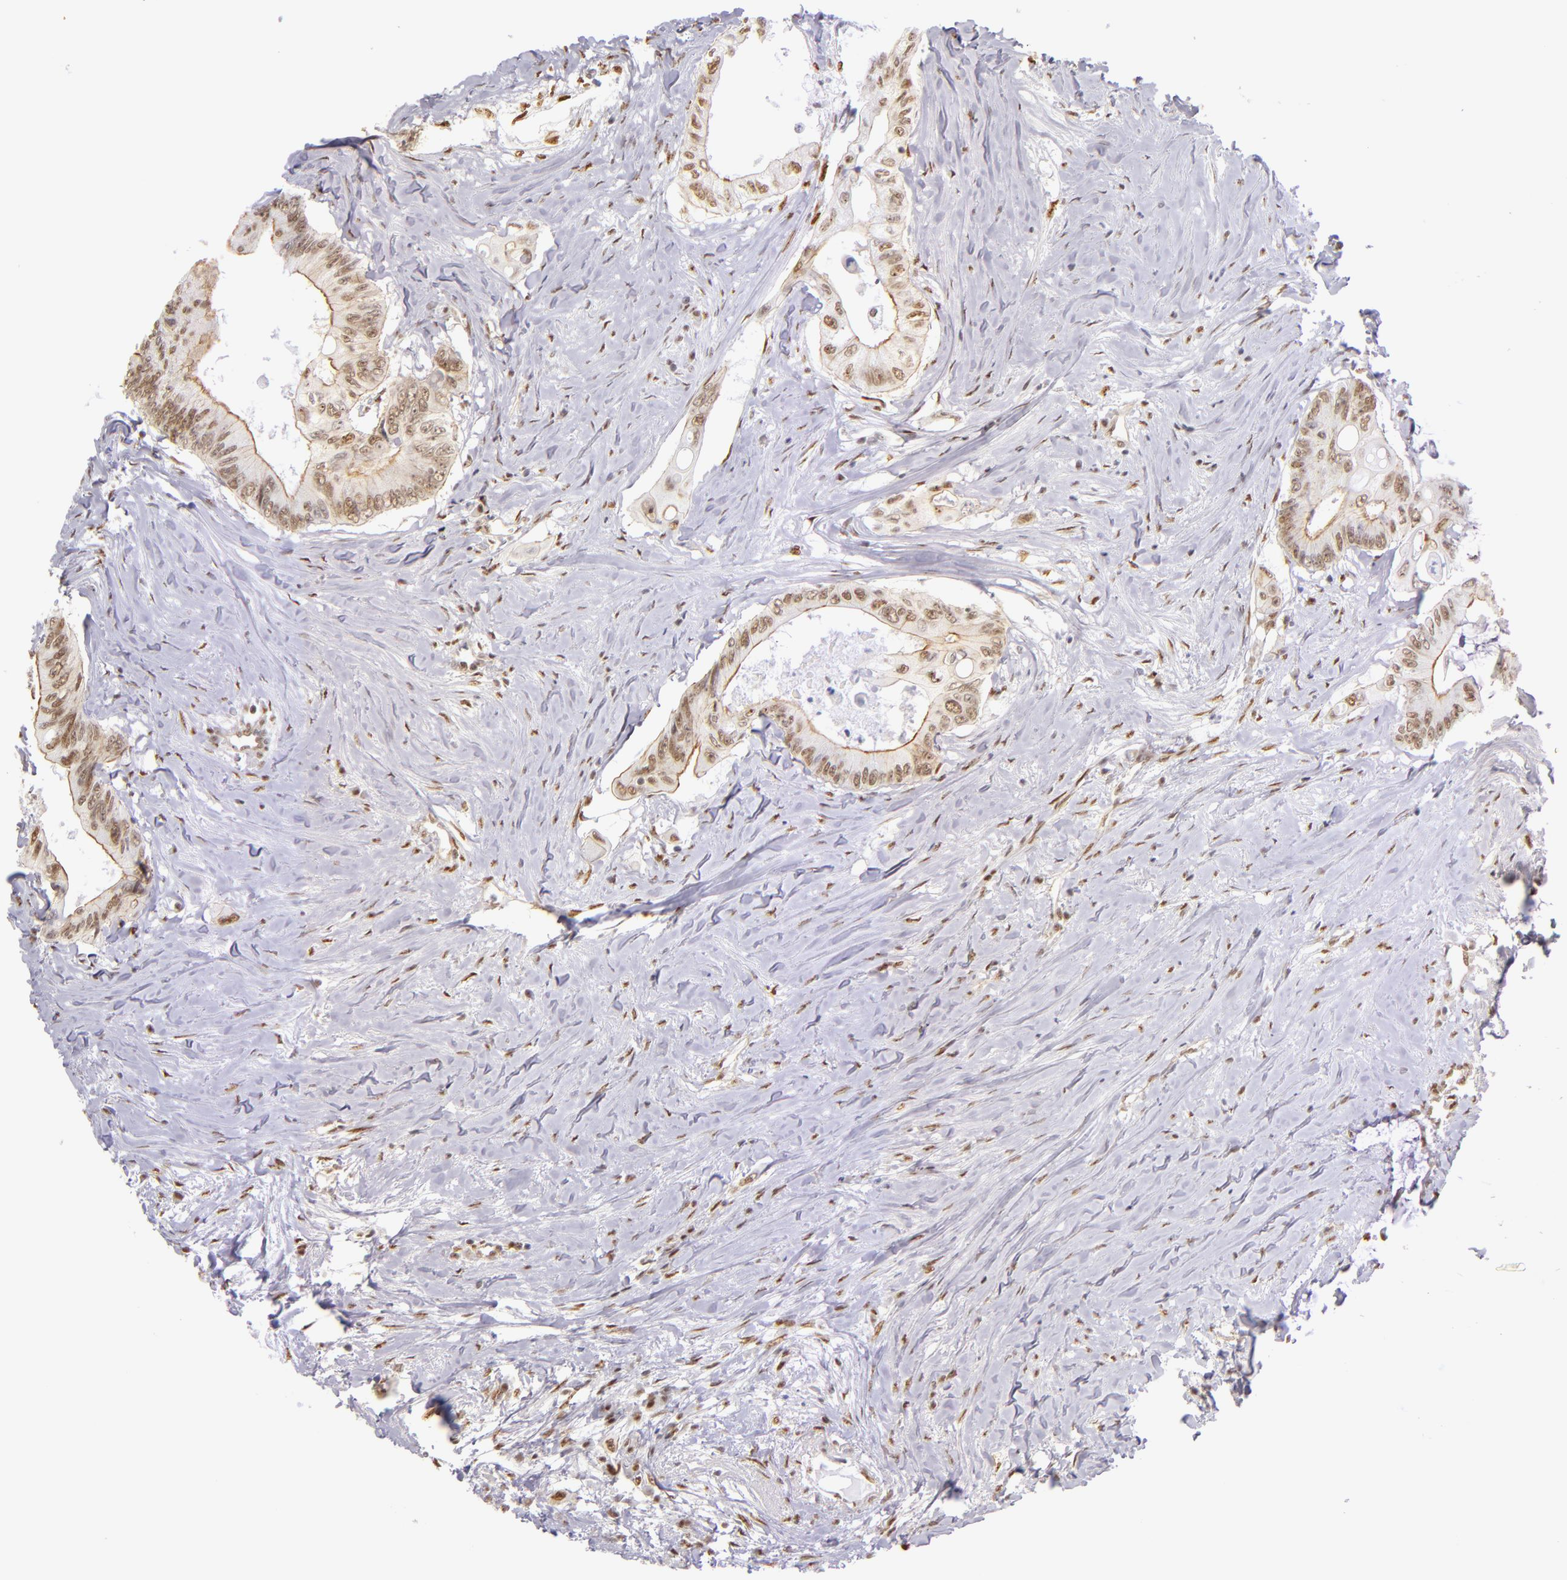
{"staining": {"intensity": "moderate", "quantity": ">75%", "location": "nuclear"}, "tissue": "colorectal cancer", "cell_type": "Tumor cells", "image_type": "cancer", "snomed": [{"axis": "morphology", "description": "Adenocarcinoma, NOS"}, {"axis": "topography", "description": "Colon"}], "caption": "A photomicrograph of human adenocarcinoma (colorectal) stained for a protein reveals moderate nuclear brown staining in tumor cells.", "gene": "NCOR2", "patient": {"sex": "male", "age": 65}}